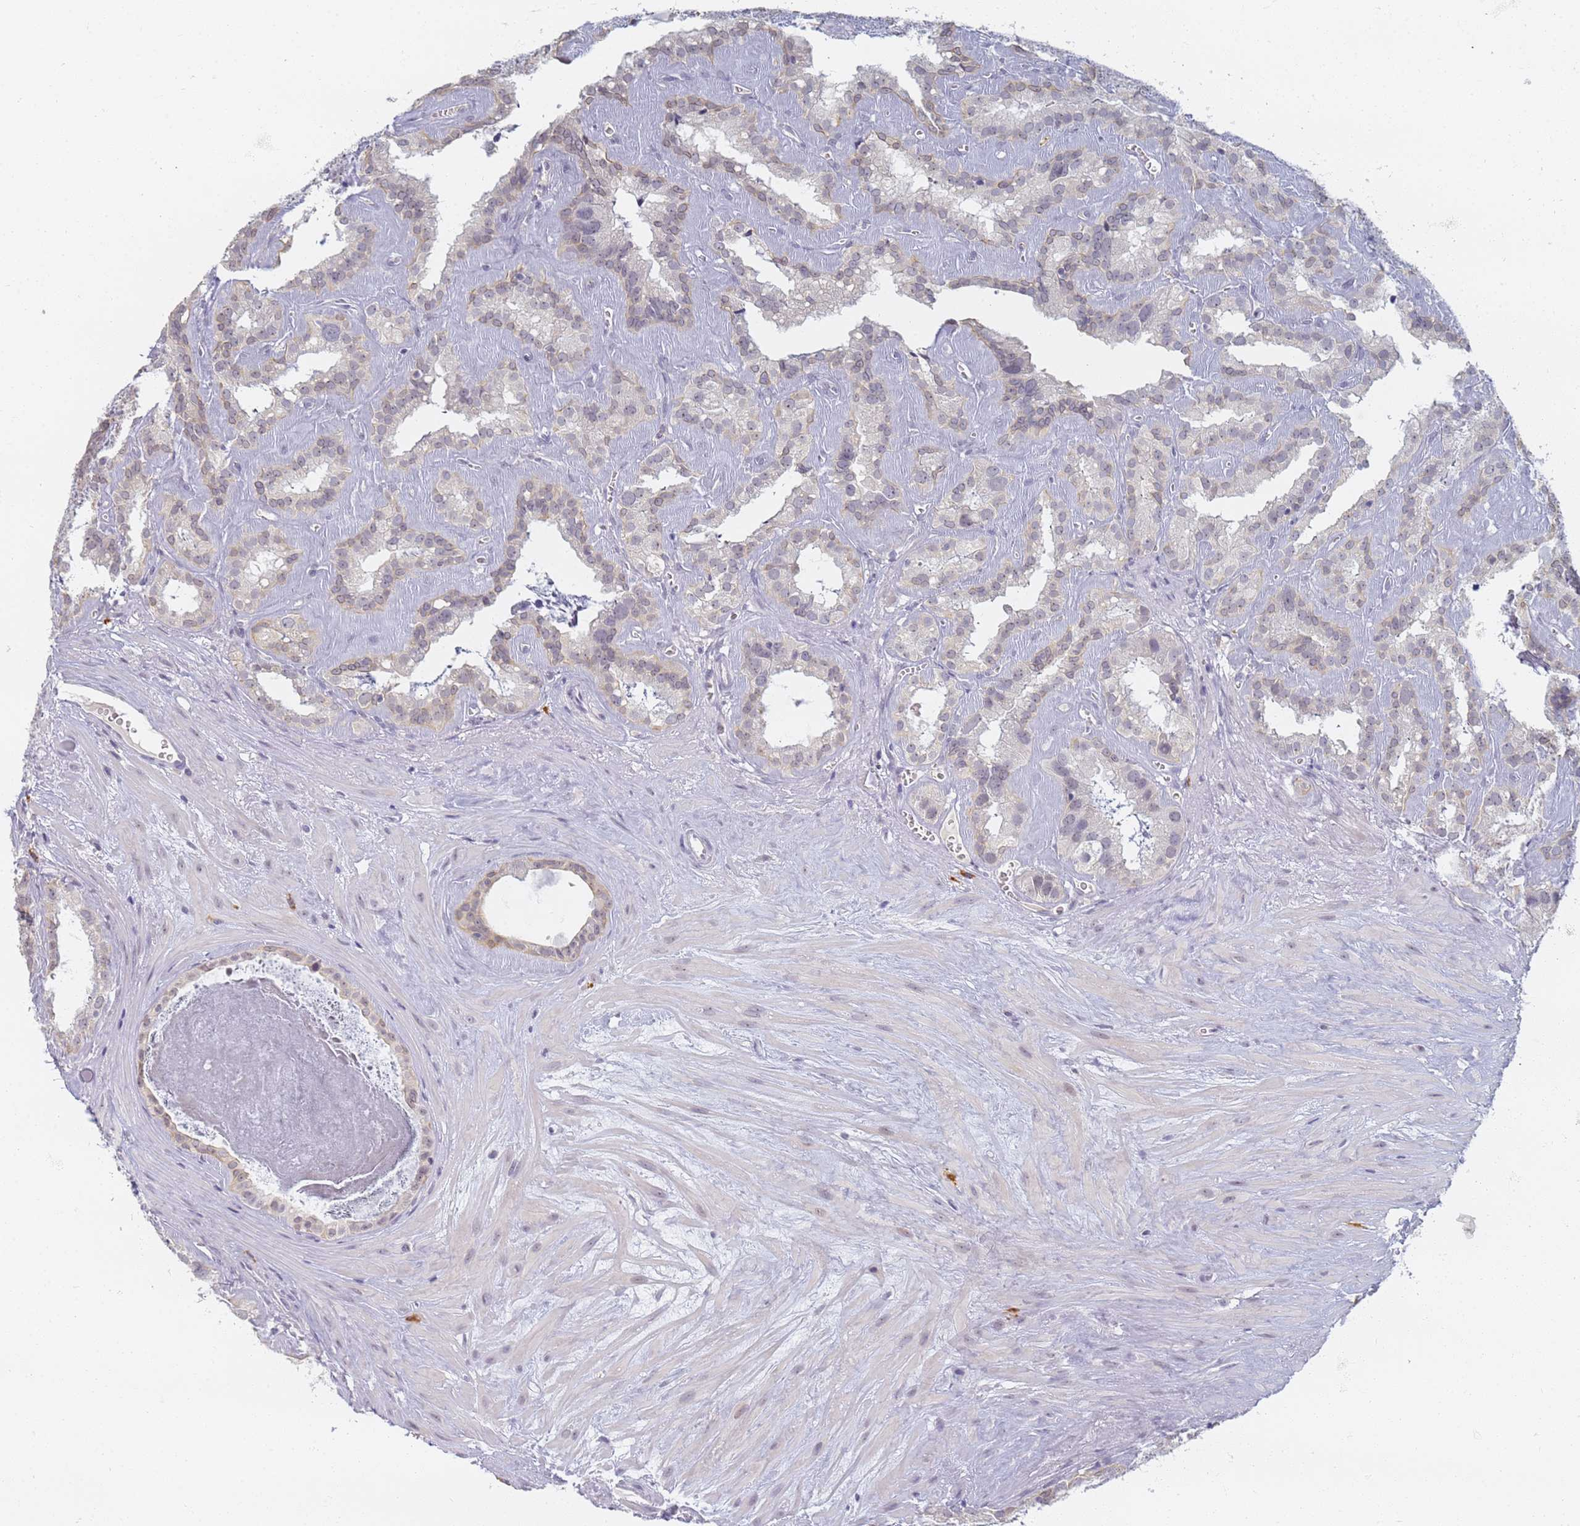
{"staining": {"intensity": "weak", "quantity": "<25%", "location": "cytoplasmic/membranous,nuclear"}, "tissue": "seminal vesicle", "cell_type": "Glandular cells", "image_type": "normal", "snomed": [{"axis": "morphology", "description": "Normal tissue, NOS"}, {"axis": "topography", "description": "Prostate"}, {"axis": "topography", "description": "Seminal veicle"}], "caption": "High power microscopy histopathology image of an immunohistochemistry (IHC) image of normal seminal vesicle, revealing no significant staining in glandular cells.", "gene": "SLC38A9", "patient": {"sex": "male", "age": 59}}